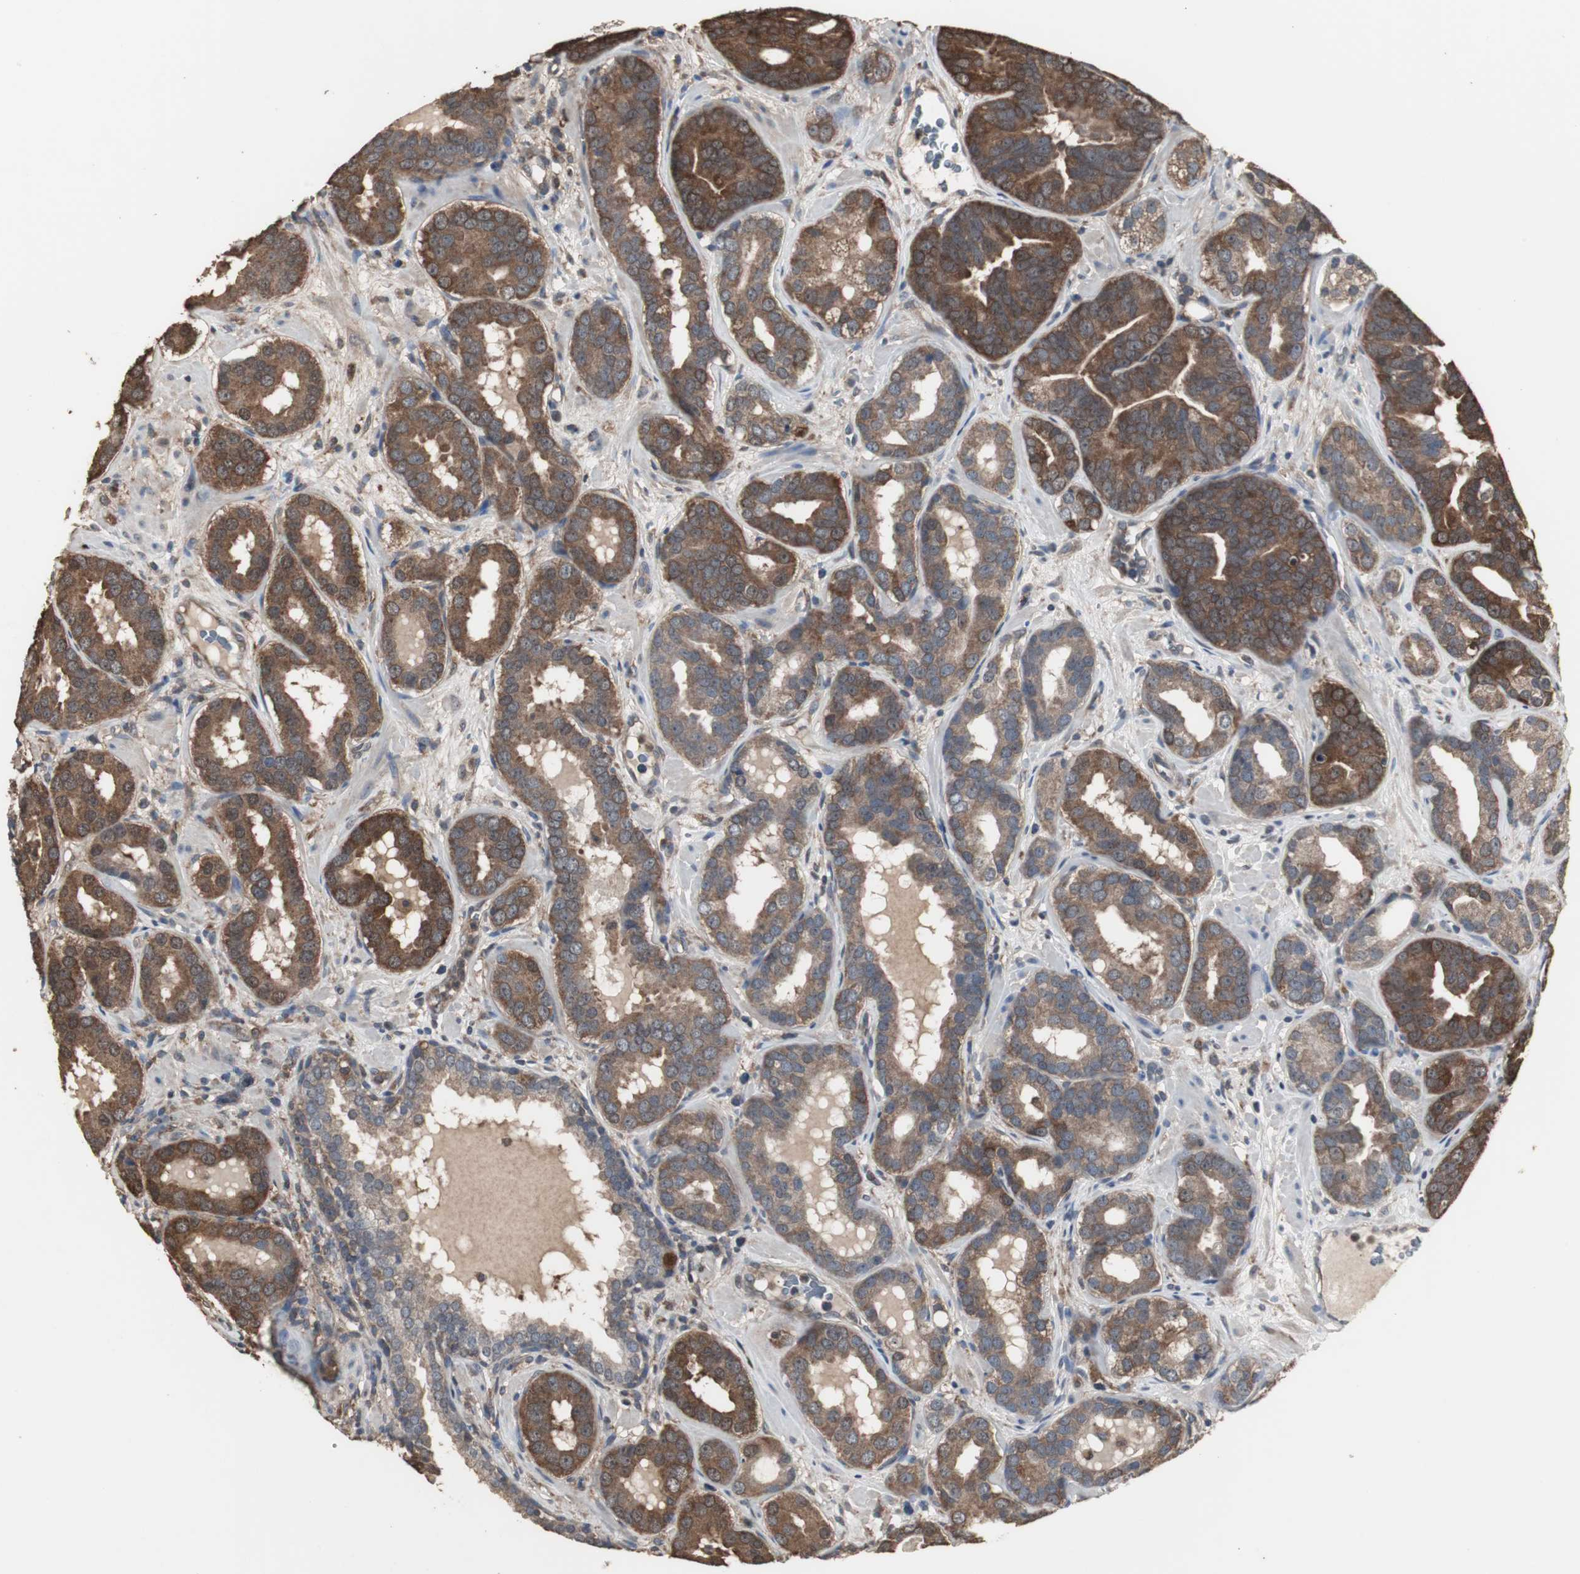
{"staining": {"intensity": "strong", "quantity": ">75%", "location": "cytoplasmic/membranous"}, "tissue": "prostate cancer", "cell_type": "Tumor cells", "image_type": "cancer", "snomed": [{"axis": "morphology", "description": "Adenocarcinoma, Low grade"}, {"axis": "topography", "description": "Prostate"}], "caption": "Immunohistochemistry histopathology image of human prostate cancer stained for a protein (brown), which exhibits high levels of strong cytoplasmic/membranous positivity in about >75% of tumor cells.", "gene": "HPRT1", "patient": {"sex": "male", "age": 59}}